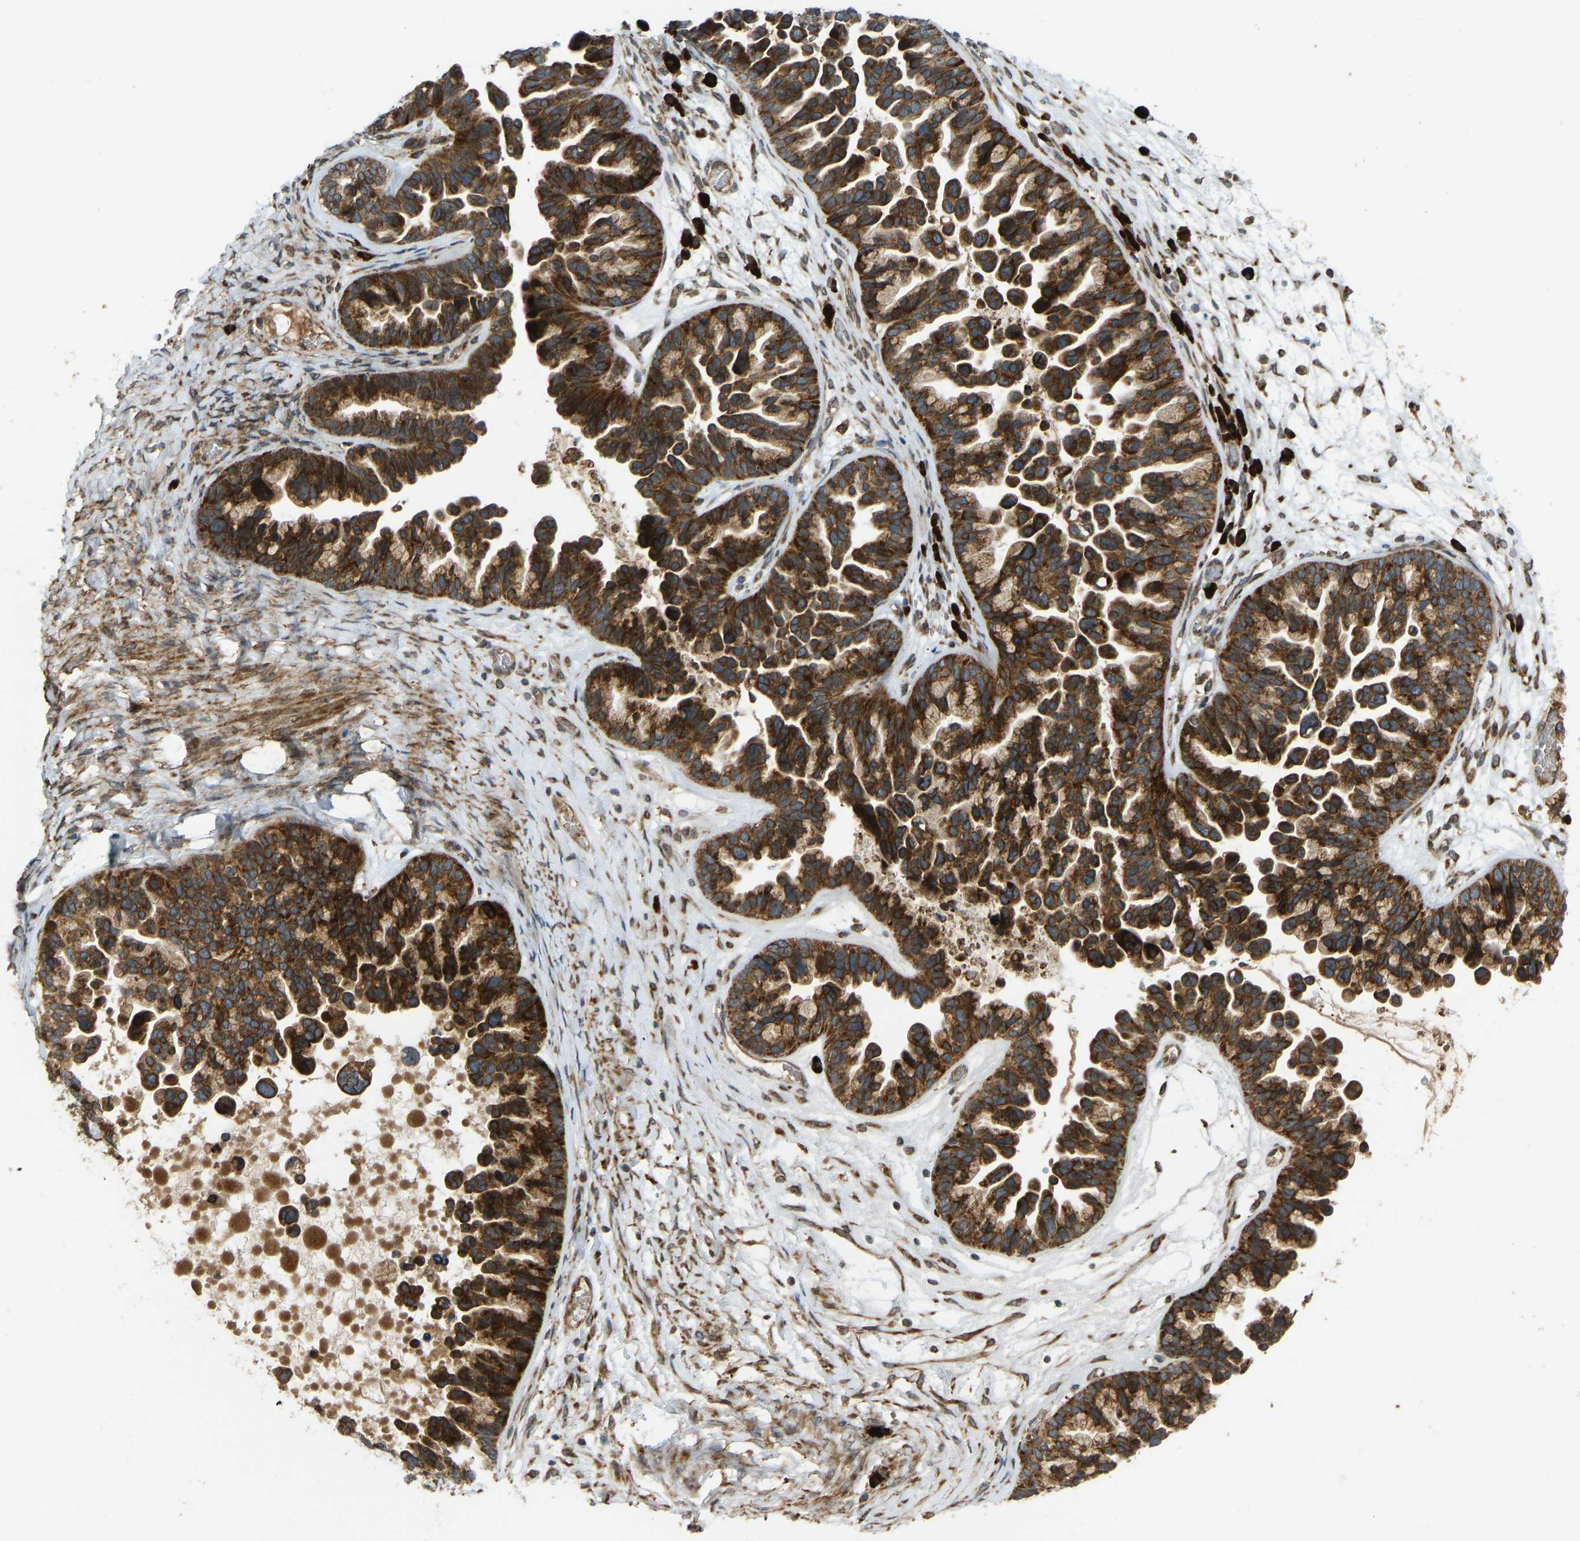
{"staining": {"intensity": "strong", "quantity": ">75%", "location": "cytoplasmic/membranous"}, "tissue": "ovarian cancer", "cell_type": "Tumor cells", "image_type": "cancer", "snomed": [{"axis": "morphology", "description": "Cystadenocarcinoma, serous, NOS"}, {"axis": "topography", "description": "Ovary"}], "caption": "This image demonstrates immunohistochemistry (IHC) staining of human serous cystadenocarcinoma (ovarian), with high strong cytoplasmic/membranous staining in approximately >75% of tumor cells.", "gene": "RPN2", "patient": {"sex": "female", "age": 56}}